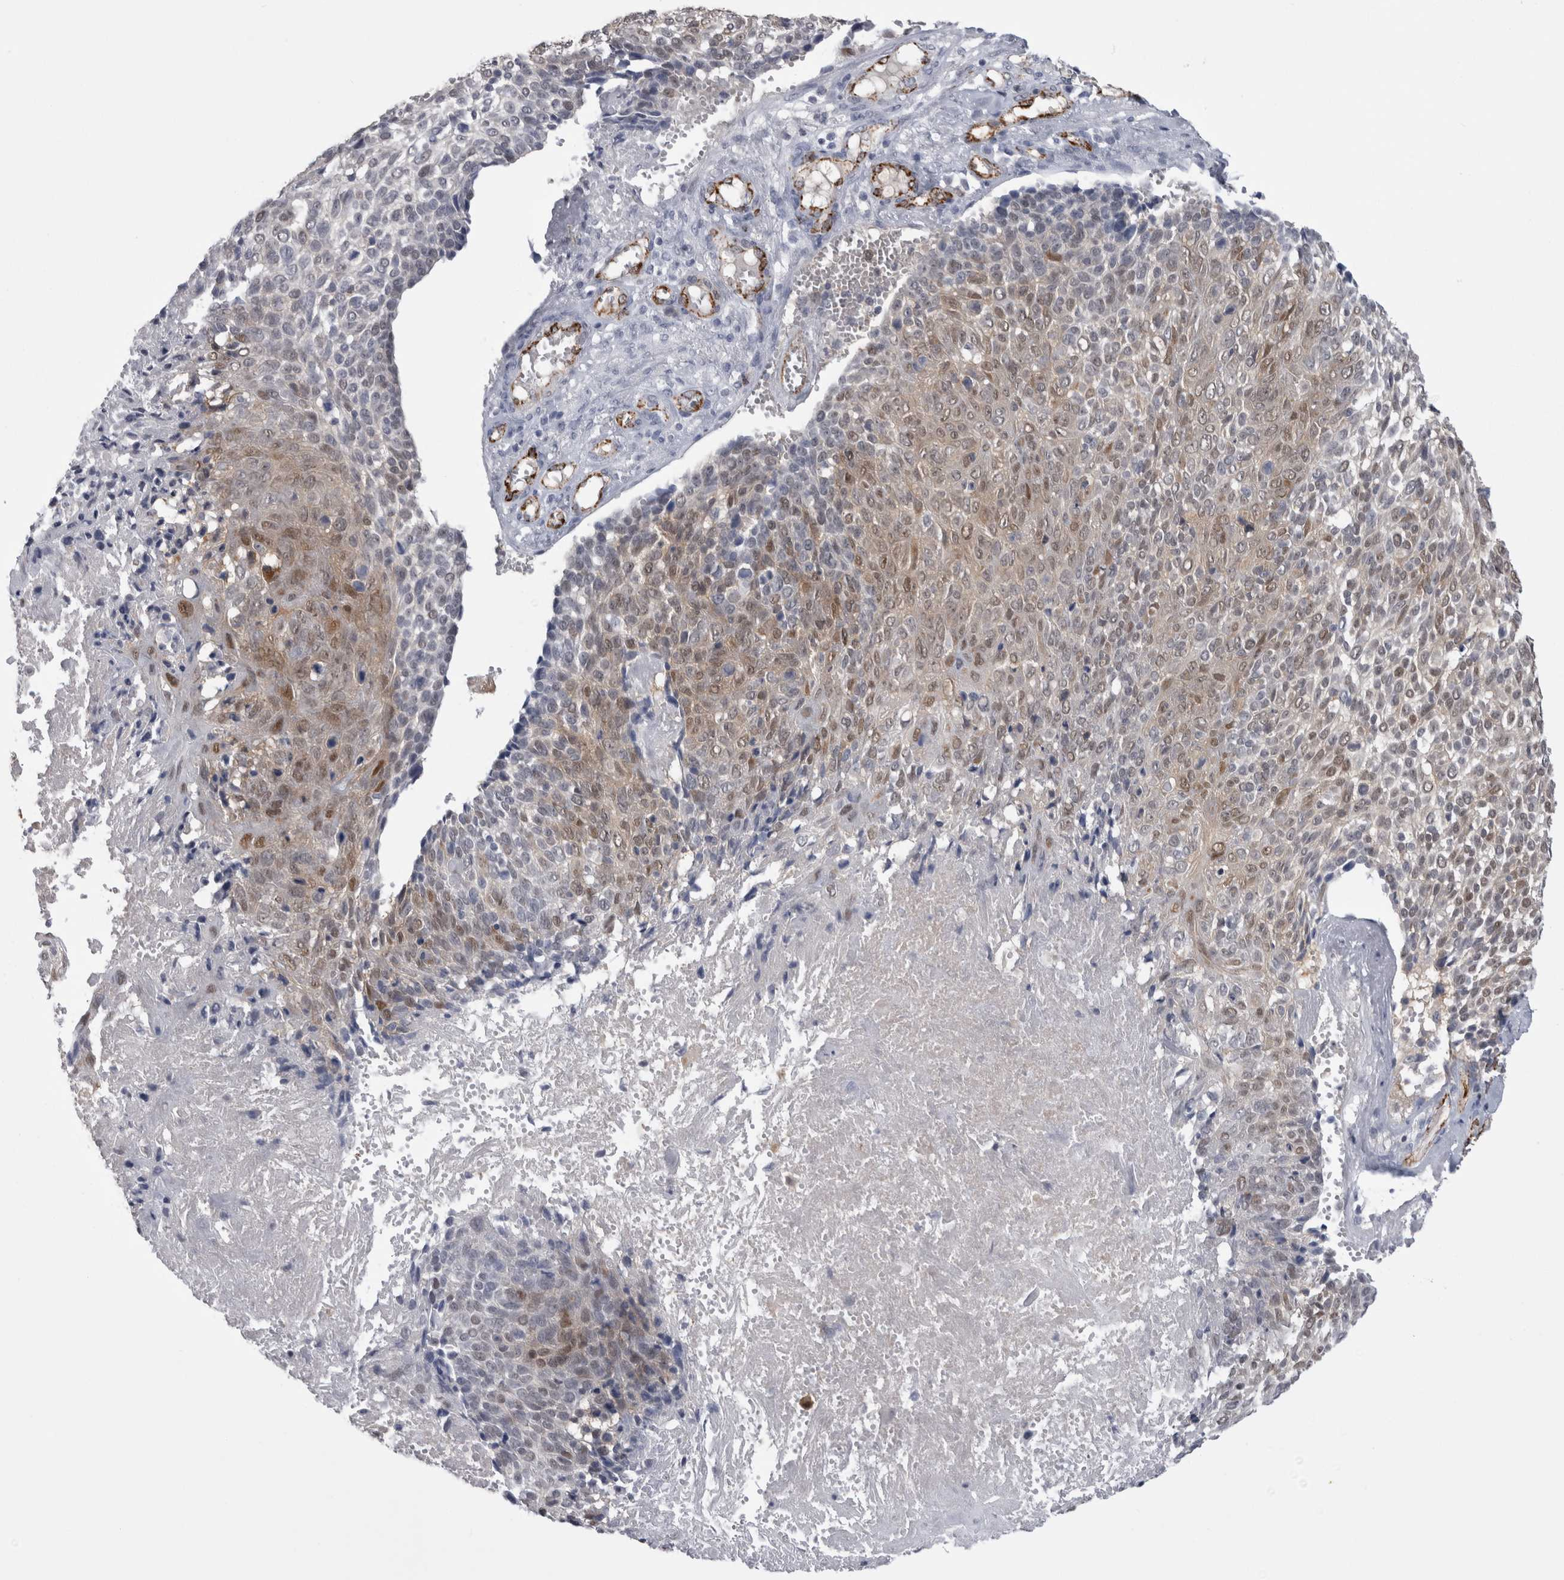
{"staining": {"intensity": "moderate", "quantity": ">75%", "location": "cytoplasmic/membranous,nuclear"}, "tissue": "cervical cancer", "cell_type": "Tumor cells", "image_type": "cancer", "snomed": [{"axis": "morphology", "description": "Squamous cell carcinoma, NOS"}, {"axis": "topography", "description": "Cervix"}], "caption": "Tumor cells display medium levels of moderate cytoplasmic/membranous and nuclear positivity in approximately >75% of cells in cervical squamous cell carcinoma.", "gene": "ACOT7", "patient": {"sex": "female", "age": 74}}